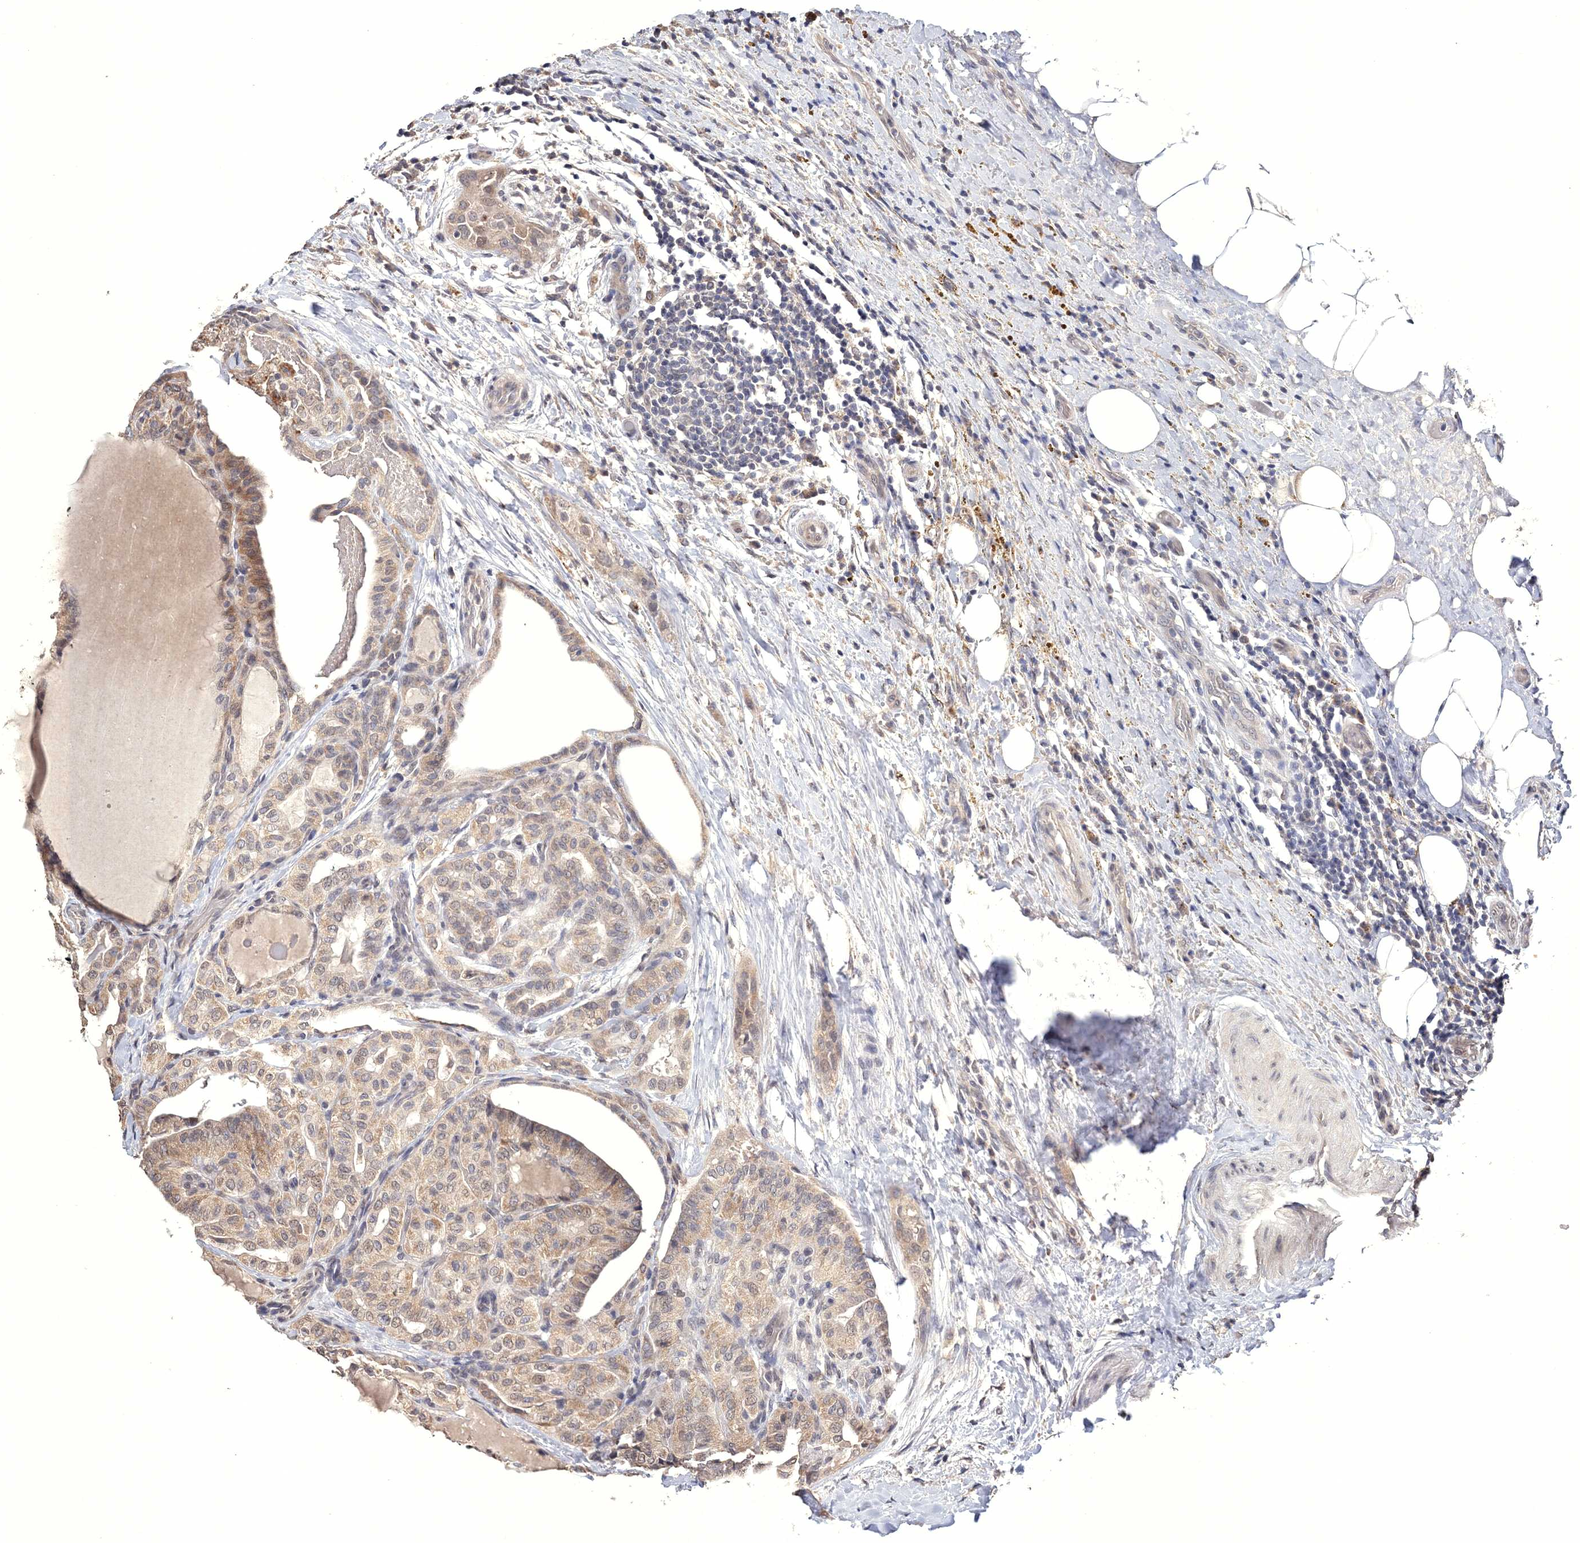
{"staining": {"intensity": "moderate", "quantity": ">75%", "location": "cytoplasmic/membranous"}, "tissue": "thyroid cancer", "cell_type": "Tumor cells", "image_type": "cancer", "snomed": [{"axis": "morphology", "description": "Papillary adenocarcinoma, NOS"}, {"axis": "topography", "description": "Thyroid gland"}], "caption": "Papillary adenocarcinoma (thyroid) was stained to show a protein in brown. There is medium levels of moderate cytoplasmic/membranous positivity in about >75% of tumor cells.", "gene": "GPN1", "patient": {"sex": "male", "age": 77}}